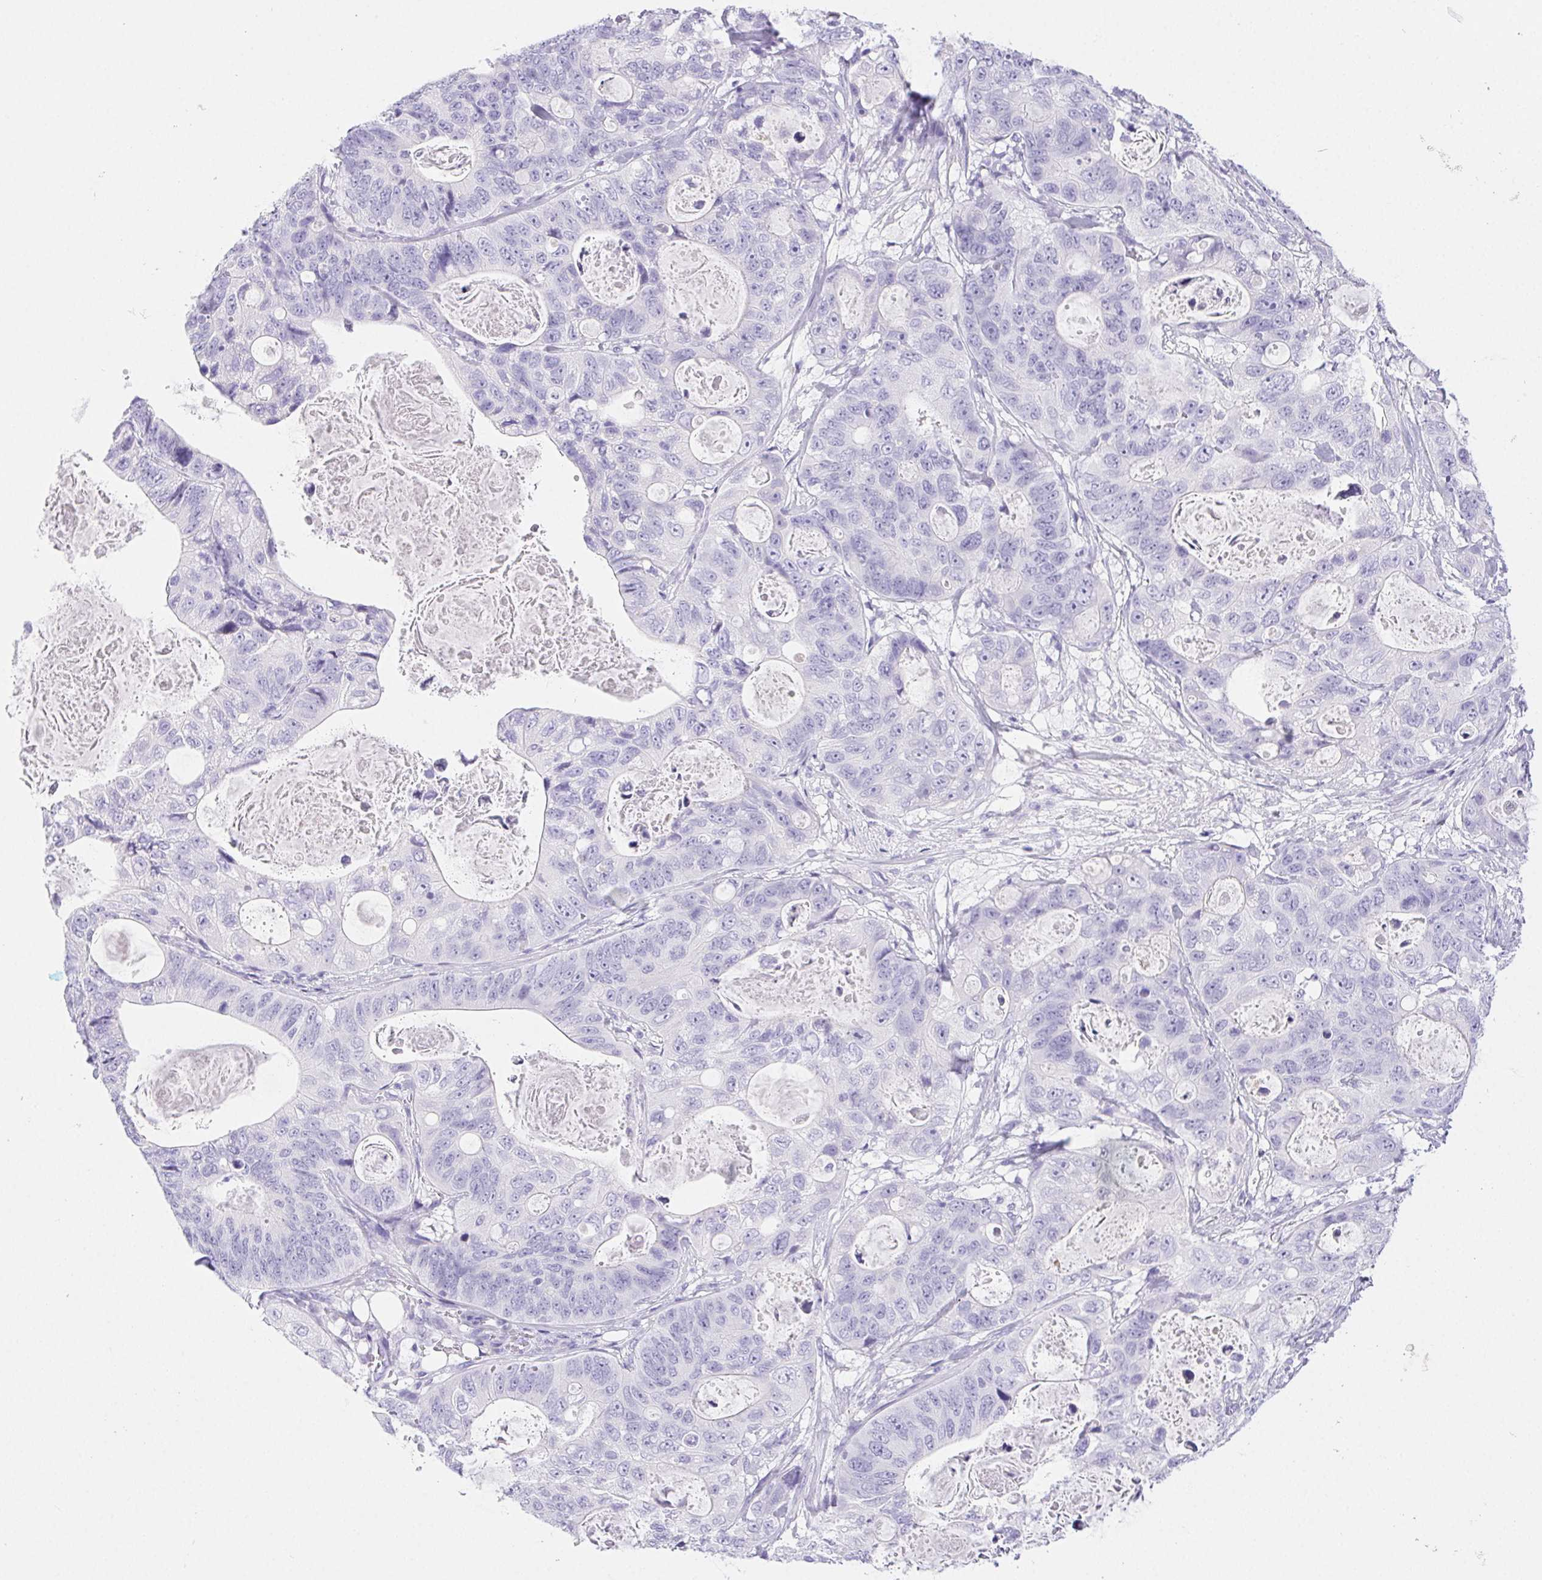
{"staining": {"intensity": "negative", "quantity": "none", "location": "none"}, "tissue": "stomach cancer", "cell_type": "Tumor cells", "image_type": "cancer", "snomed": [{"axis": "morphology", "description": "Normal tissue, NOS"}, {"axis": "morphology", "description": "Adenocarcinoma, NOS"}, {"axis": "topography", "description": "Stomach"}], "caption": "Immunohistochemistry (IHC) of stomach cancer (adenocarcinoma) shows no positivity in tumor cells.", "gene": "PNLIP", "patient": {"sex": "female", "age": 89}}